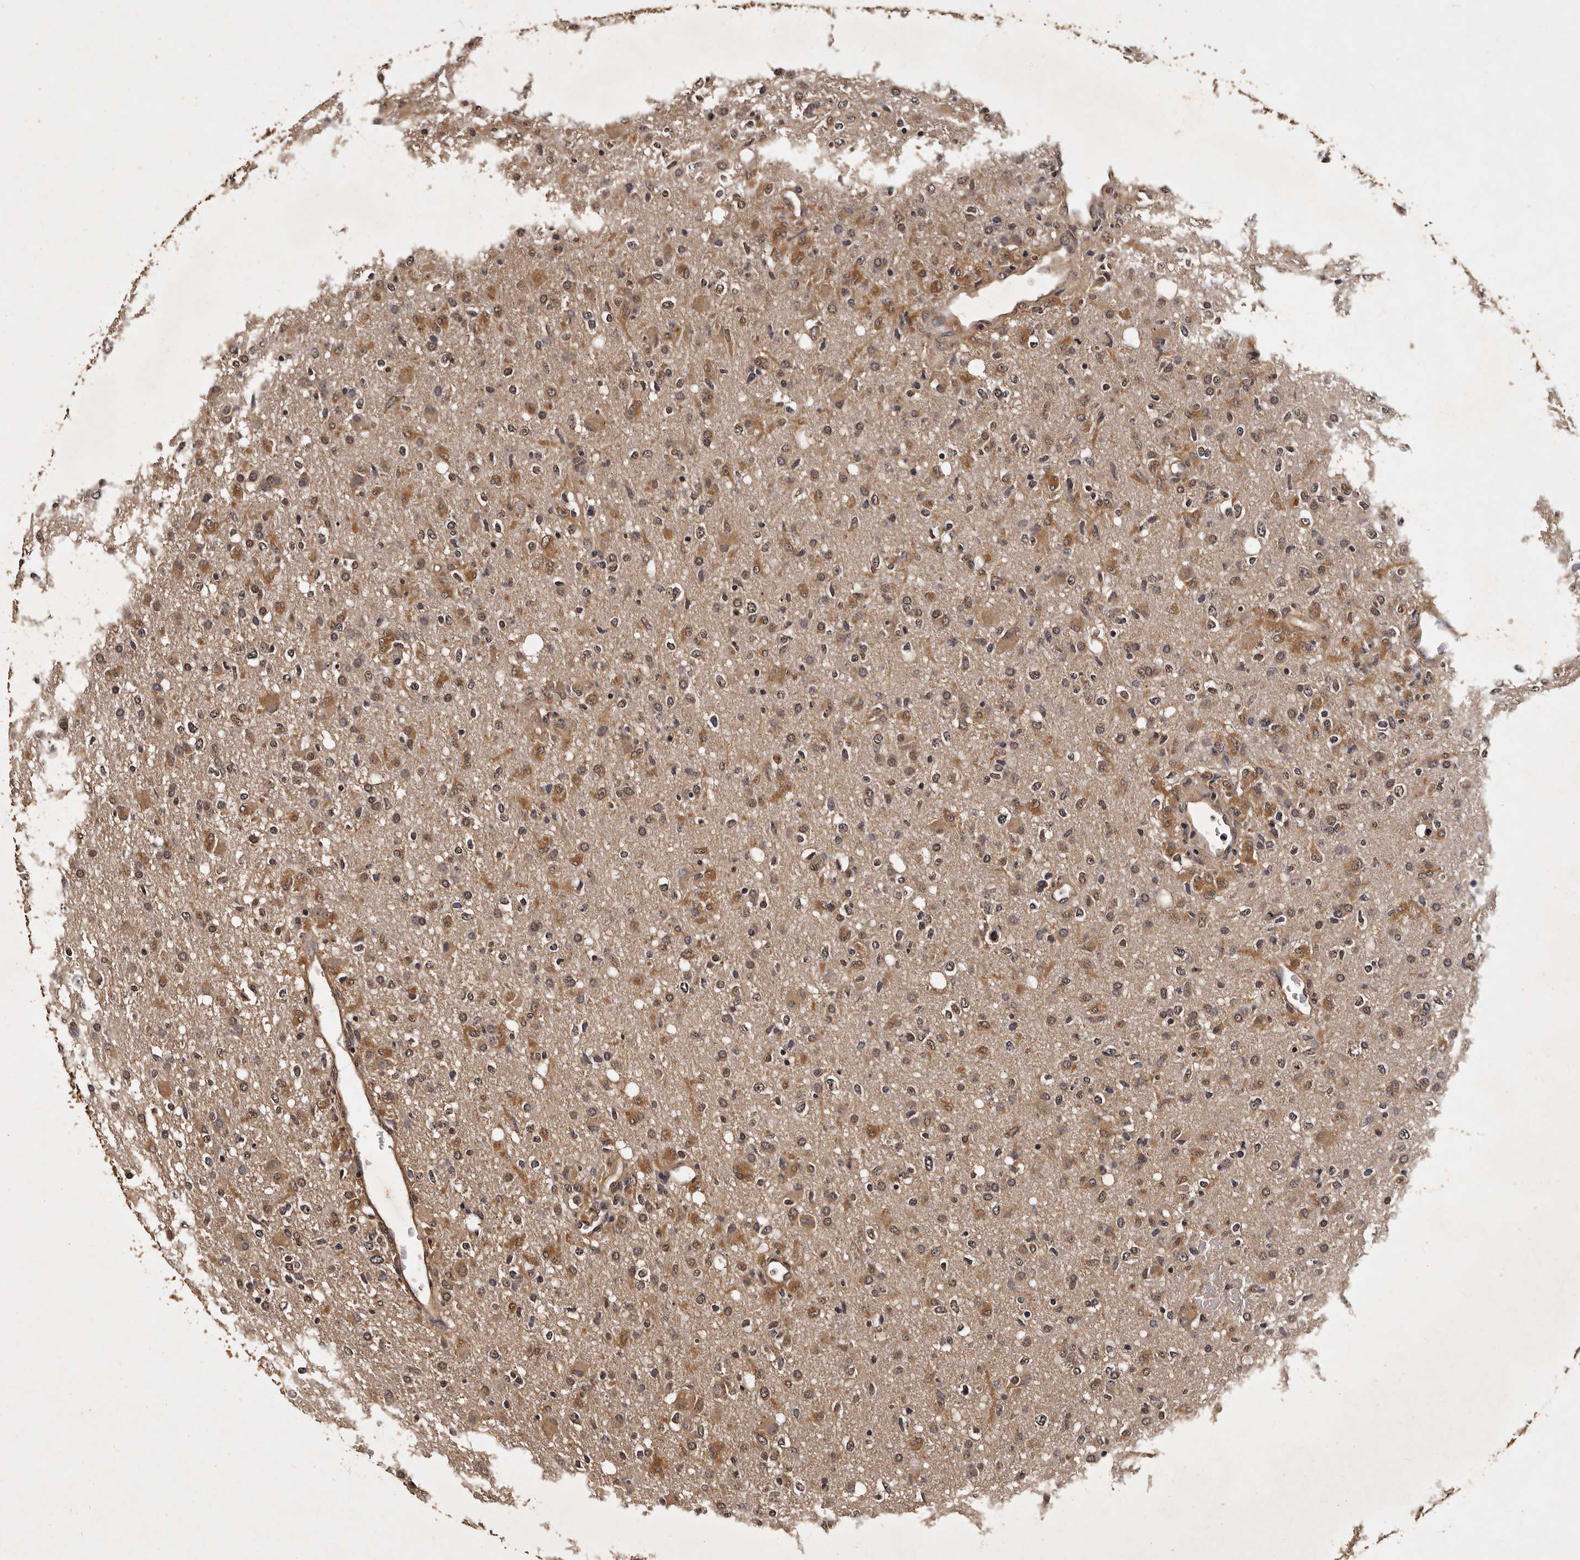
{"staining": {"intensity": "moderate", "quantity": "25%-75%", "location": "cytoplasmic/membranous"}, "tissue": "glioma", "cell_type": "Tumor cells", "image_type": "cancer", "snomed": [{"axis": "morphology", "description": "Glioma, malignant, High grade"}, {"axis": "topography", "description": "Brain"}], "caption": "A micrograph of human malignant high-grade glioma stained for a protein displays moderate cytoplasmic/membranous brown staining in tumor cells.", "gene": "PARS2", "patient": {"sex": "female", "age": 57}}